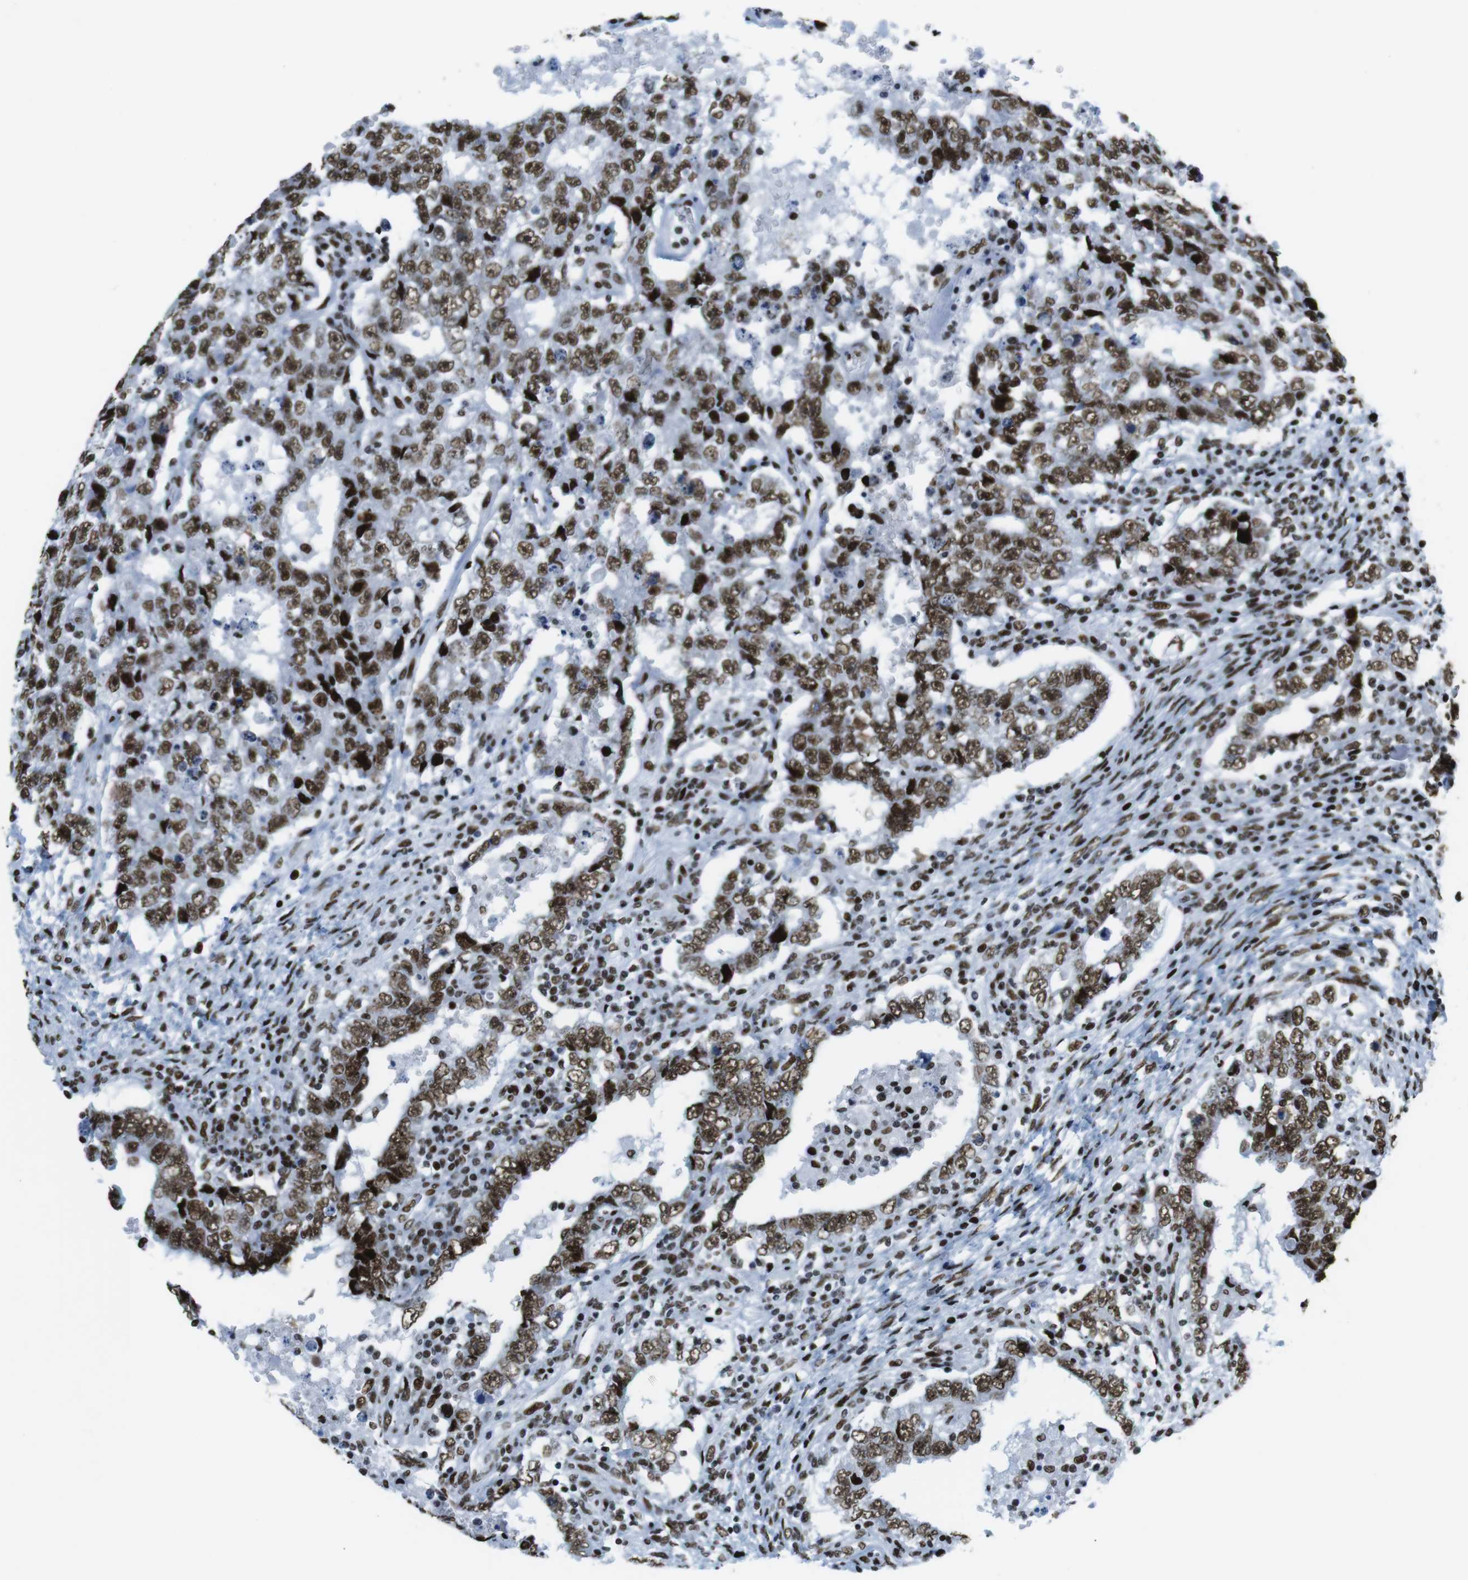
{"staining": {"intensity": "moderate", "quantity": ">75%", "location": "nuclear"}, "tissue": "testis cancer", "cell_type": "Tumor cells", "image_type": "cancer", "snomed": [{"axis": "morphology", "description": "Carcinoma, Embryonal, NOS"}, {"axis": "topography", "description": "Testis"}], "caption": "A high-resolution image shows immunohistochemistry (IHC) staining of testis embryonal carcinoma, which displays moderate nuclear staining in about >75% of tumor cells. (DAB (3,3'-diaminobenzidine) IHC, brown staining for protein, blue staining for nuclei).", "gene": "CITED2", "patient": {"sex": "male", "age": 26}}